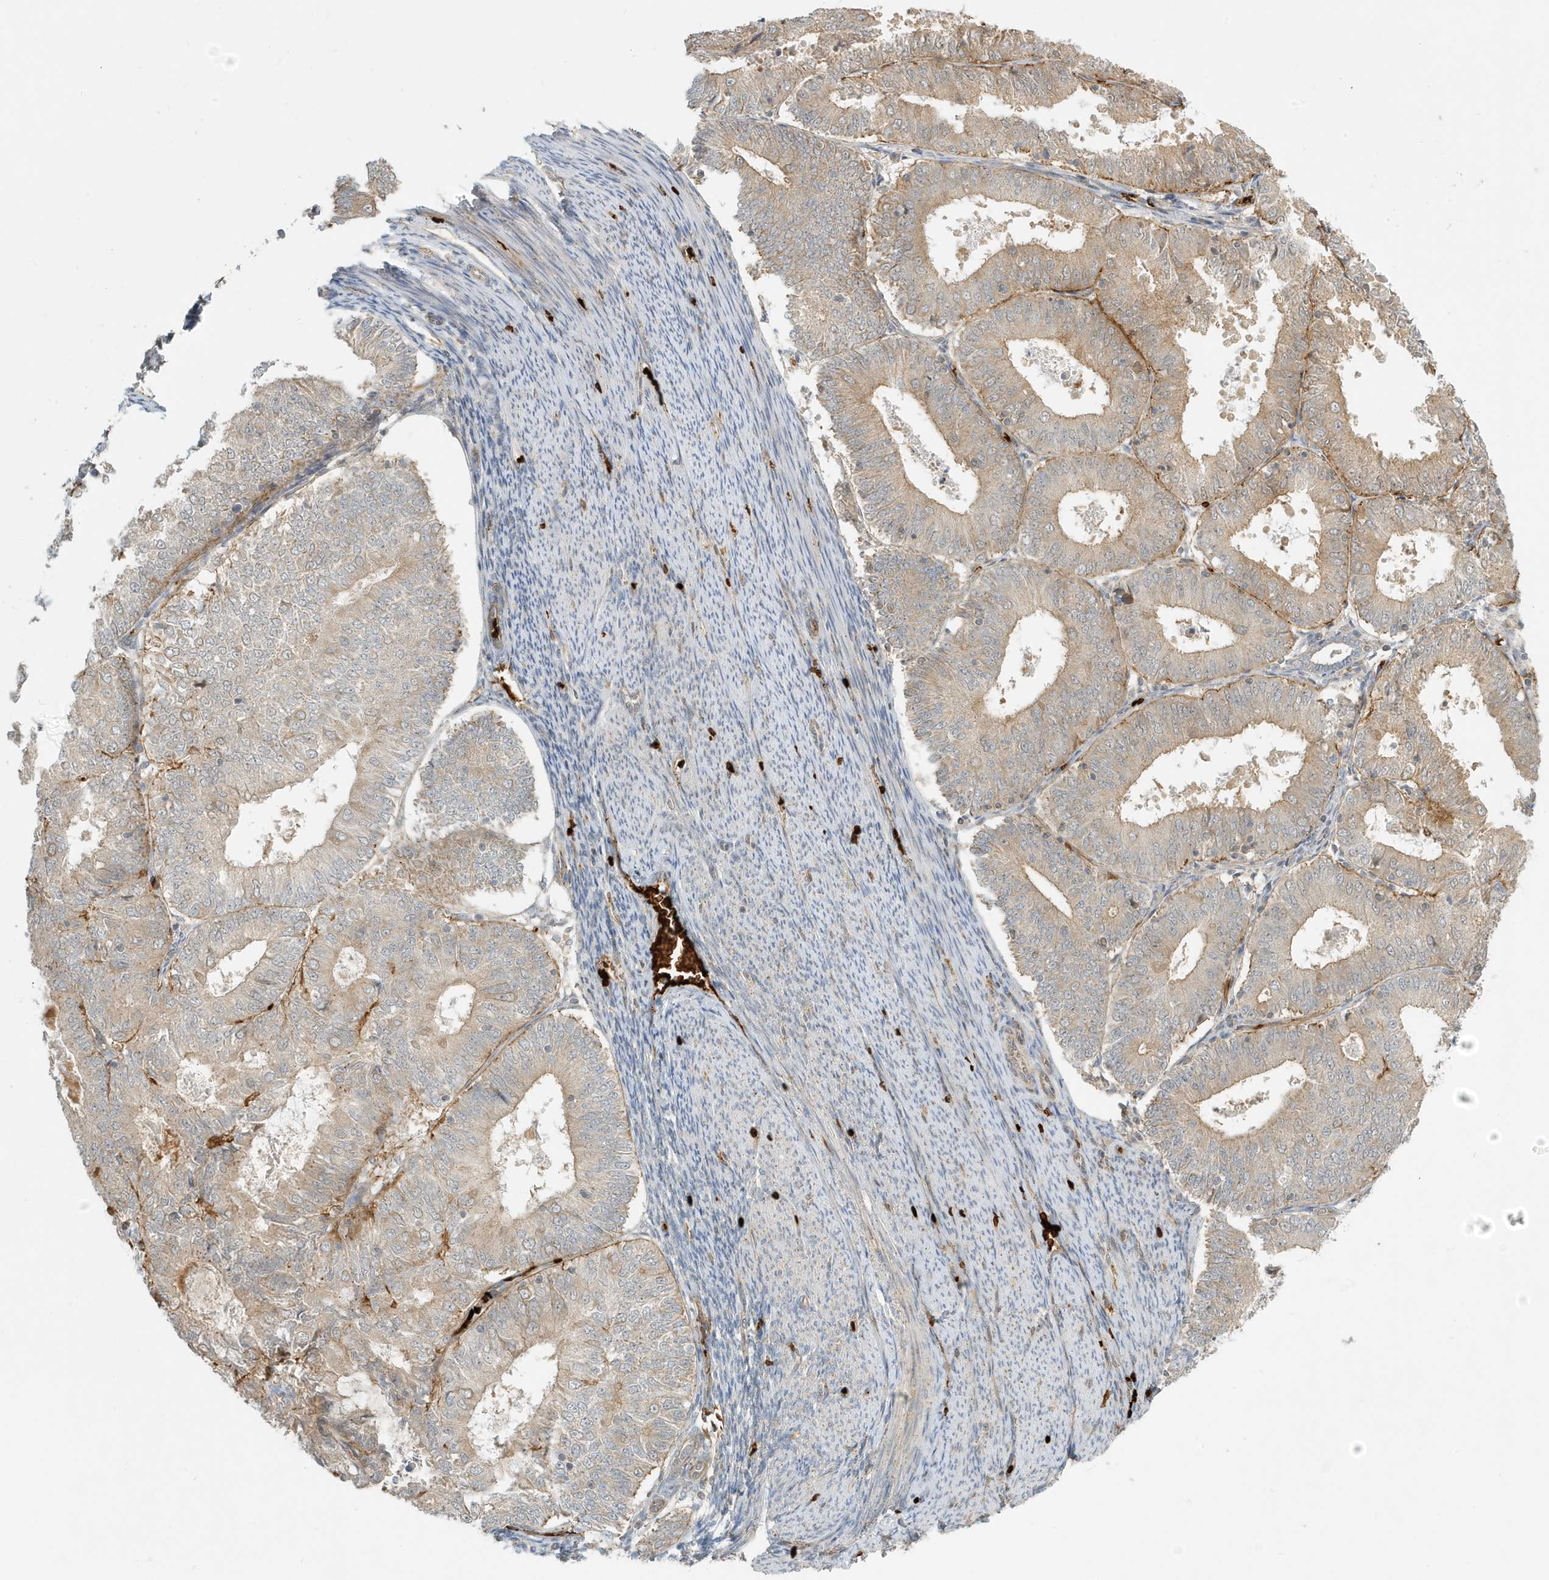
{"staining": {"intensity": "weak", "quantity": "25%-75%", "location": "cytoplasmic/membranous"}, "tissue": "endometrial cancer", "cell_type": "Tumor cells", "image_type": "cancer", "snomed": [{"axis": "morphology", "description": "Adenocarcinoma, NOS"}, {"axis": "topography", "description": "Endometrium"}], "caption": "Weak cytoplasmic/membranous staining for a protein is appreciated in about 25%-75% of tumor cells of adenocarcinoma (endometrial) using IHC.", "gene": "FYCO1", "patient": {"sex": "female", "age": 57}}